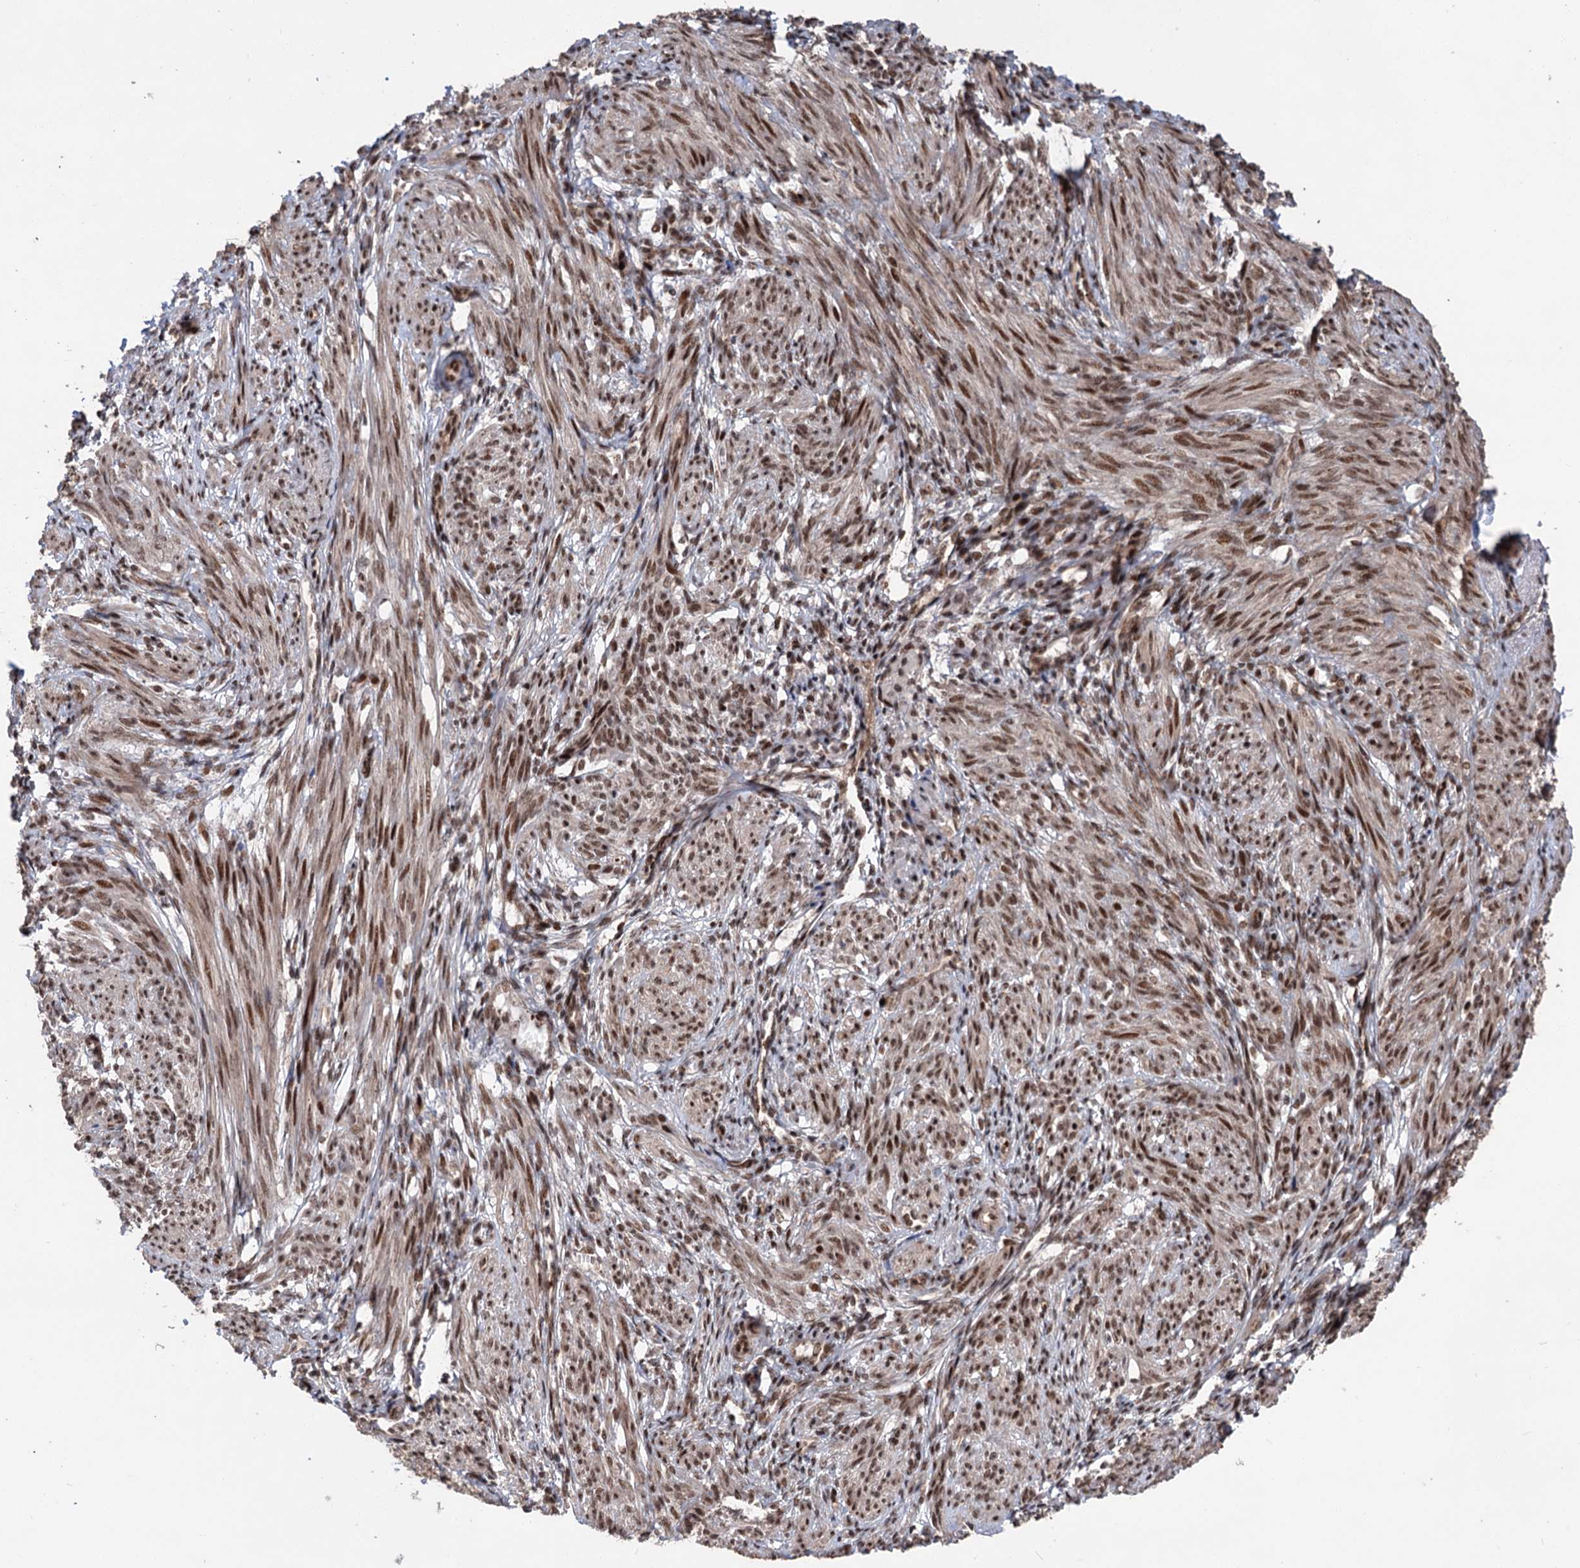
{"staining": {"intensity": "moderate", "quantity": ">75%", "location": "cytoplasmic/membranous,nuclear"}, "tissue": "smooth muscle", "cell_type": "Smooth muscle cells", "image_type": "normal", "snomed": [{"axis": "morphology", "description": "Normal tissue, NOS"}, {"axis": "topography", "description": "Smooth muscle"}], "caption": "Smooth muscle cells show medium levels of moderate cytoplasmic/membranous,nuclear positivity in about >75% of cells in benign smooth muscle.", "gene": "MAML1", "patient": {"sex": "female", "age": 39}}